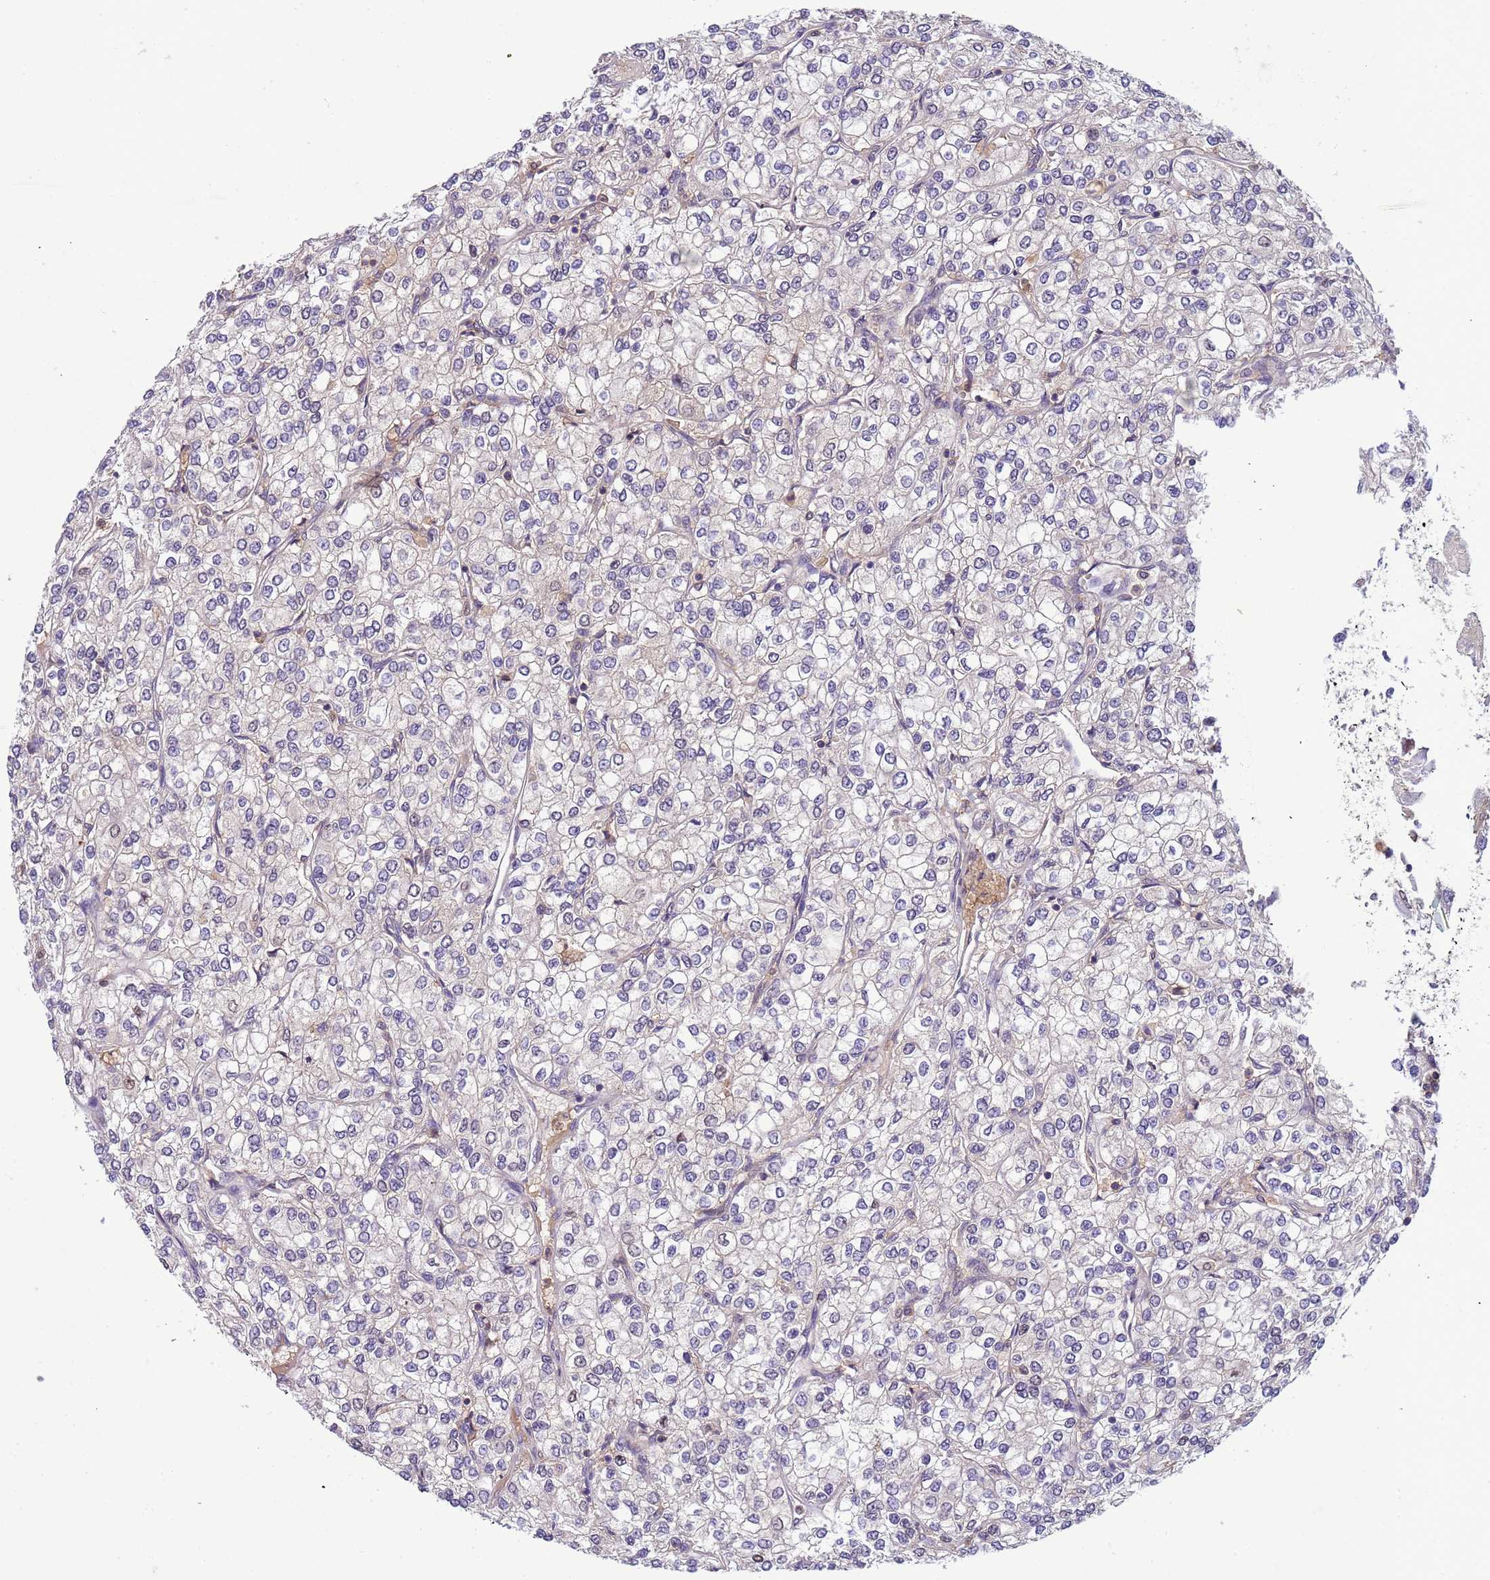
{"staining": {"intensity": "moderate", "quantity": "<25%", "location": "nuclear"}, "tissue": "renal cancer", "cell_type": "Tumor cells", "image_type": "cancer", "snomed": [{"axis": "morphology", "description": "Adenocarcinoma, NOS"}, {"axis": "topography", "description": "Kidney"}], "caption": "This micrograph shows adenocarcinoma (renal) stained with immunohistochemistry (IHC) to label a protein in brown. The nuclear of tumor cells show moderate positivity for the protein. Nuclei are counter-stained blue.", "gene": "CD53", "patient": {"sex": "male", "age": 80}}